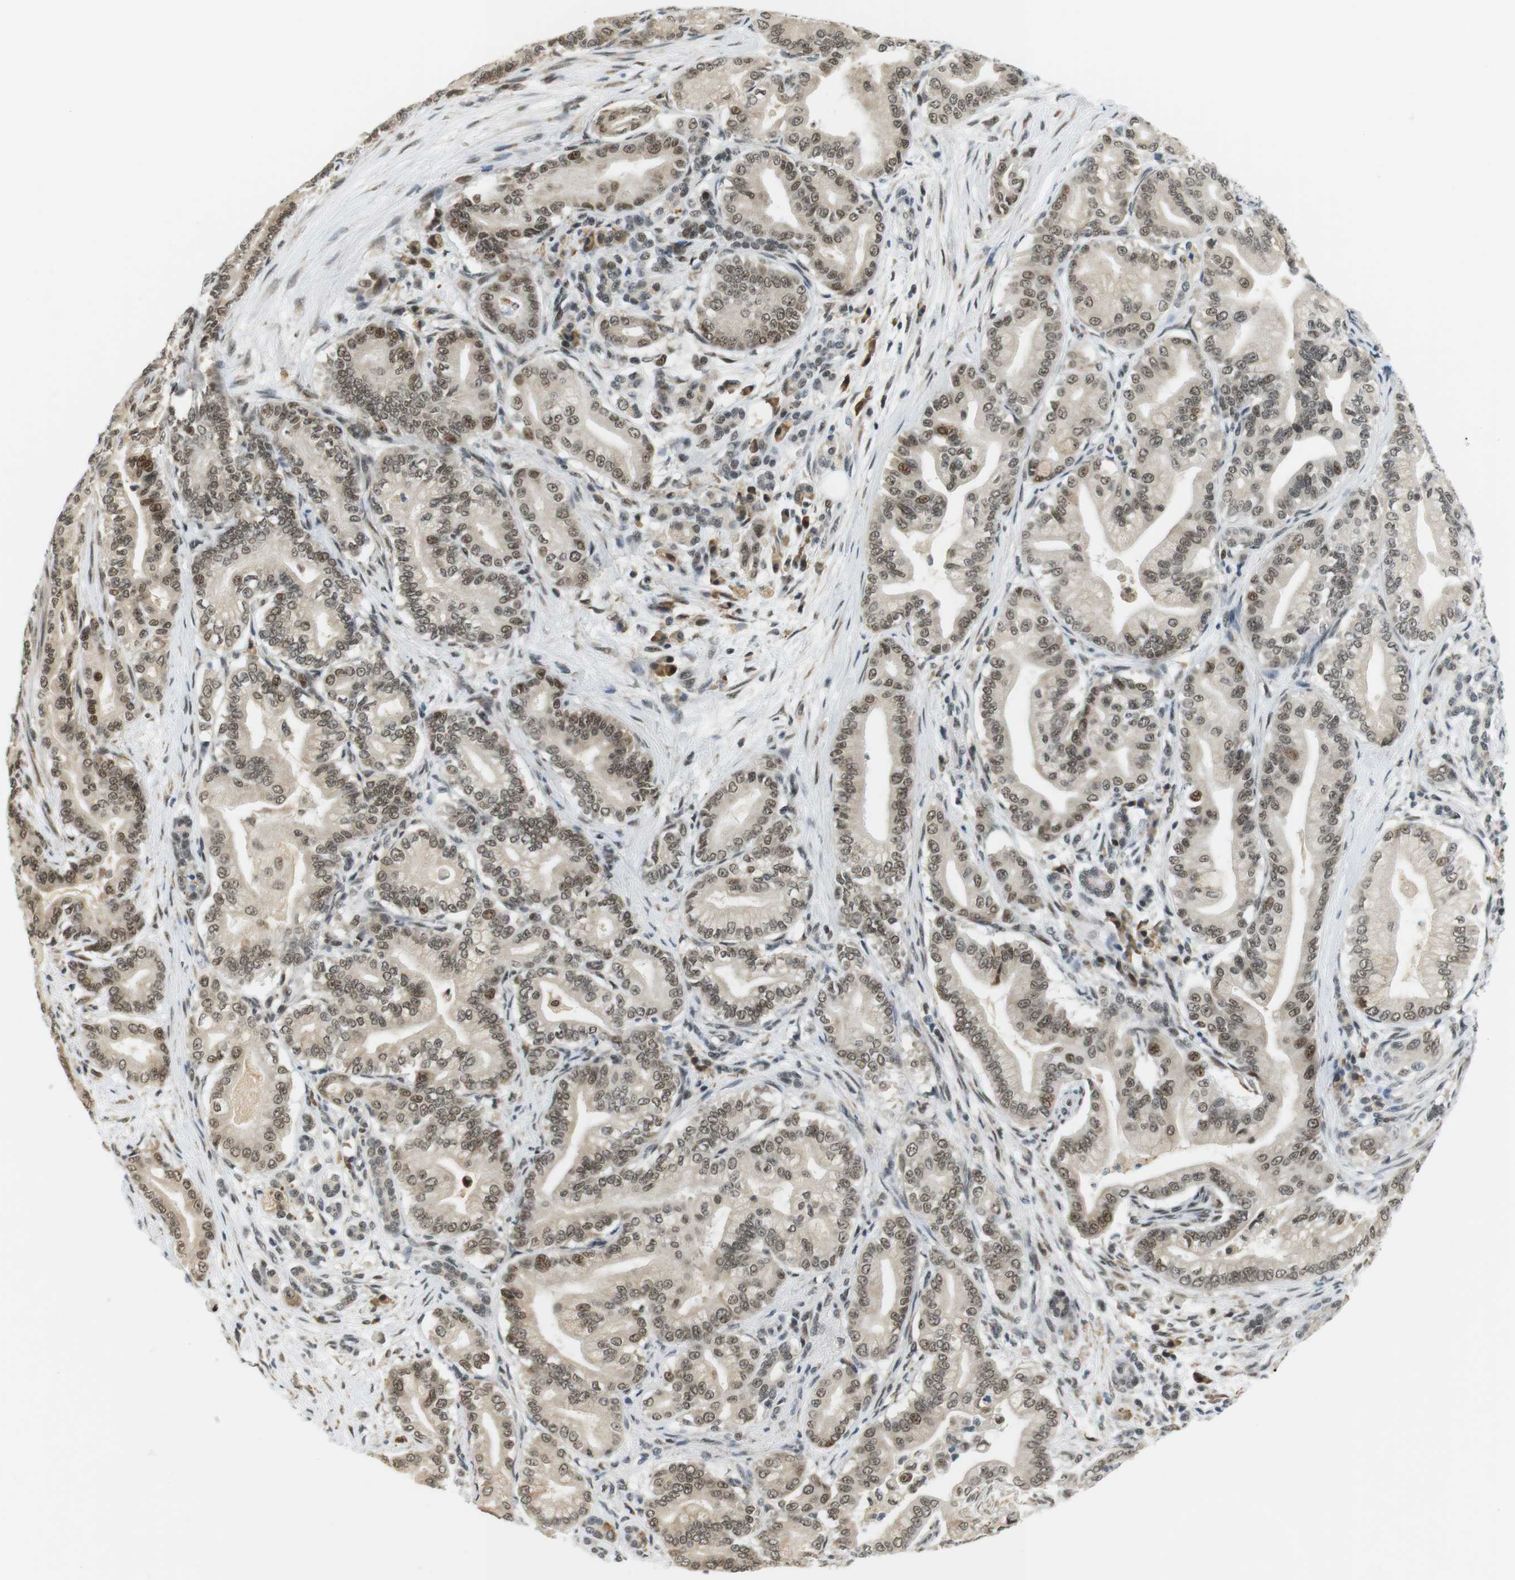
{"staining": {"intensity": "moderate", "quantity": "25%-75%", "location": "nuclear"}, "tissue": "pancreatic cancer", "cell_type": "Tumor cells", "image_type": "cancer", "snomed": [{"axis": "morphology", "description": "Normal tissue, NOS"}, {"axis": "morphology", "description": "Adenocarcinoma, NOS"}, {"axis": "topography", "description": "Pancreas"}], "caption": "Brown immunohistochemical staining in human pancreatic cancer exhibits moderate nuclear staining in approximately 25%-75% of tumor cells.", "gene": "RNF38", "patient": {"sex": "male", "age": 63}}